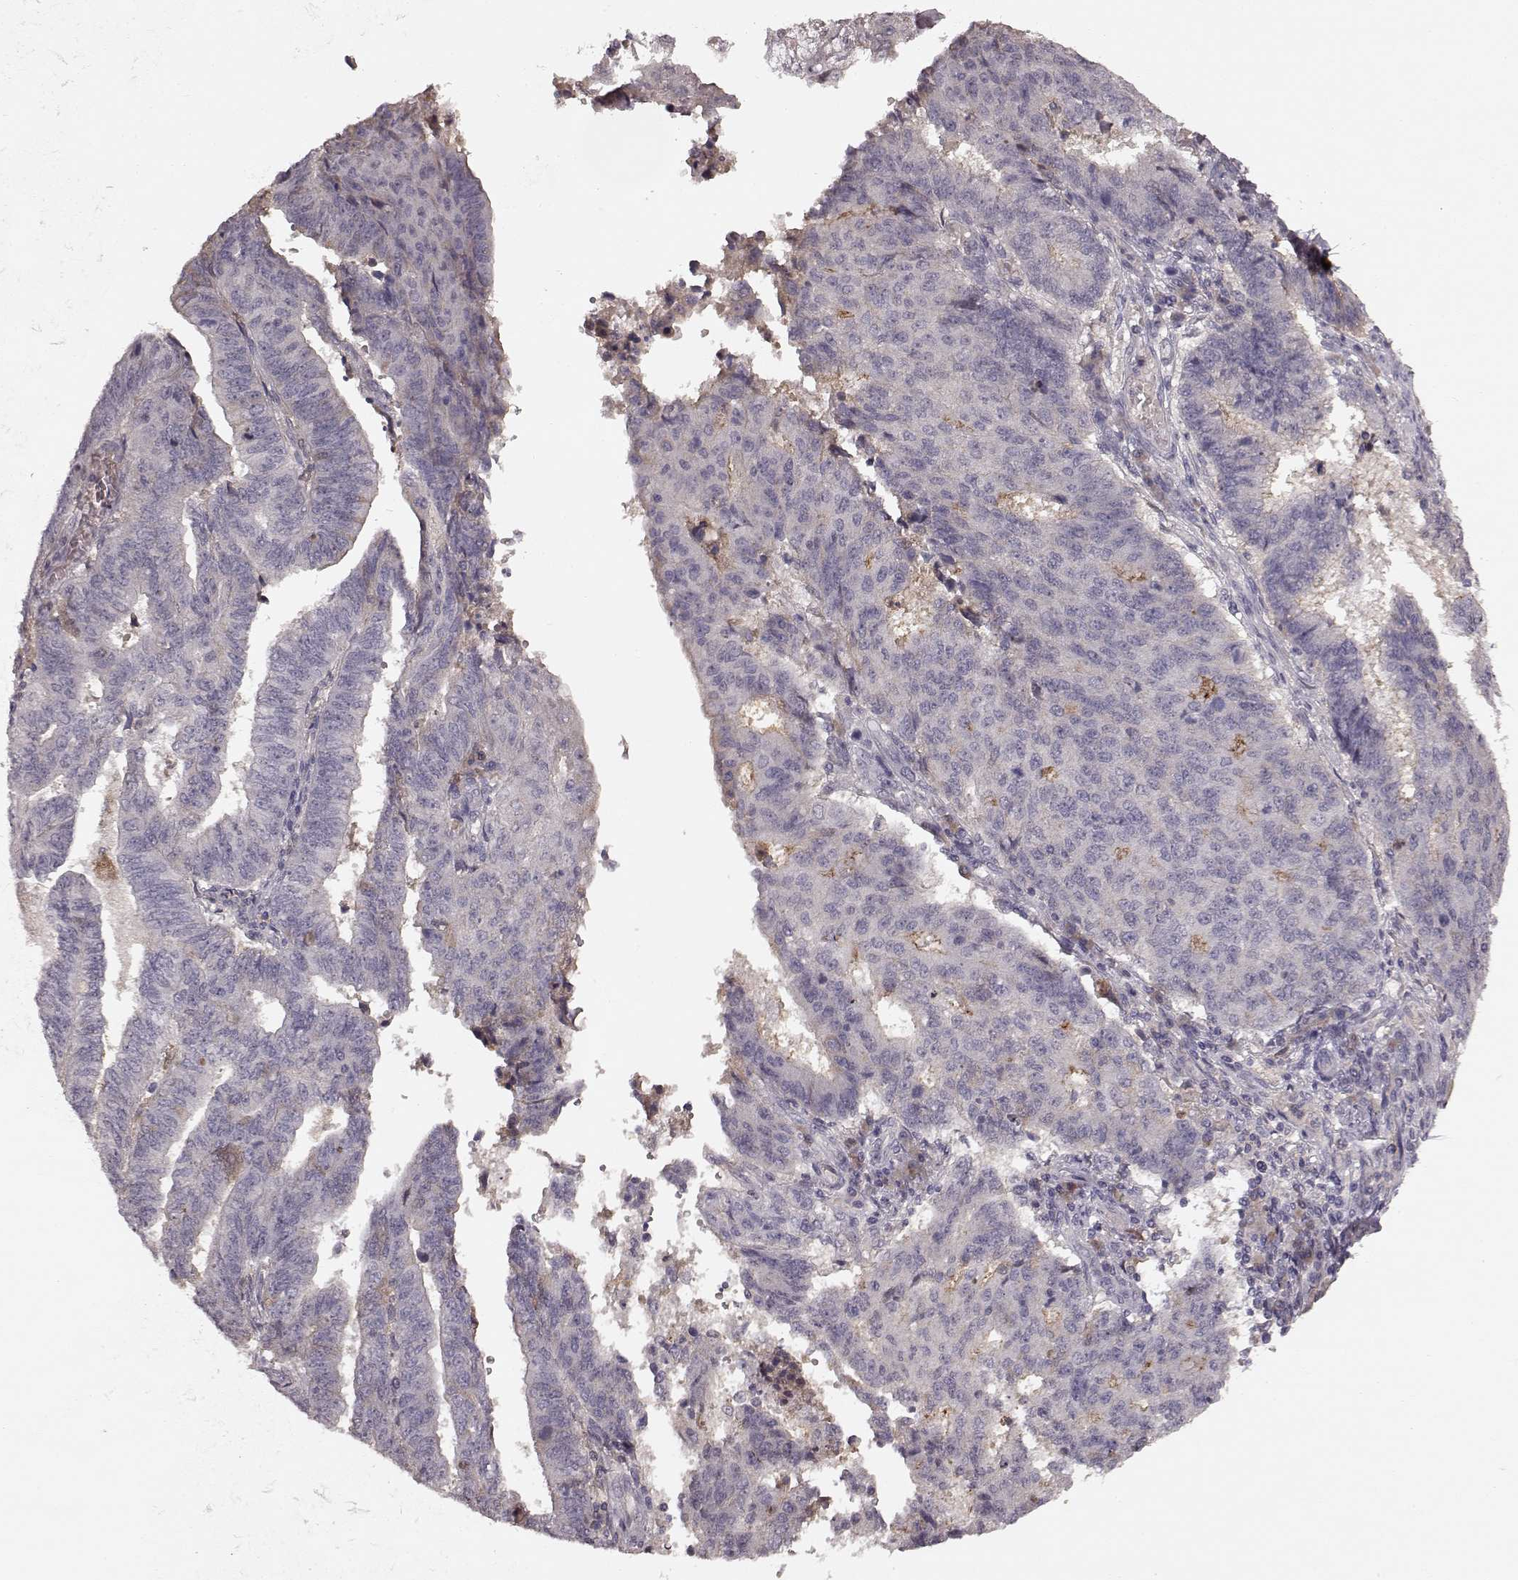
{"staining": {"intensity": "negative", "quantity": "none", "location": "none"}, "tissue": "endometrial cancer", "cell_type": "Tumor cells", "image_type": "cancer", "snomed": [{"axis": "morphology", "description": "Adenocarcinoma, NOS"}, {"axis": "topography", "description": "Endometrium"}], "caption": "The photomicrograph displays no staining of tumor cells in endometrial cancer (adenocarcinoma). (DAB (3,3'-diaminobenzidine) immunohistochemistry with hematoxylin counter stain).", "gene": "SLC22A18", "patient": {"sex": "female", "age": 82}}